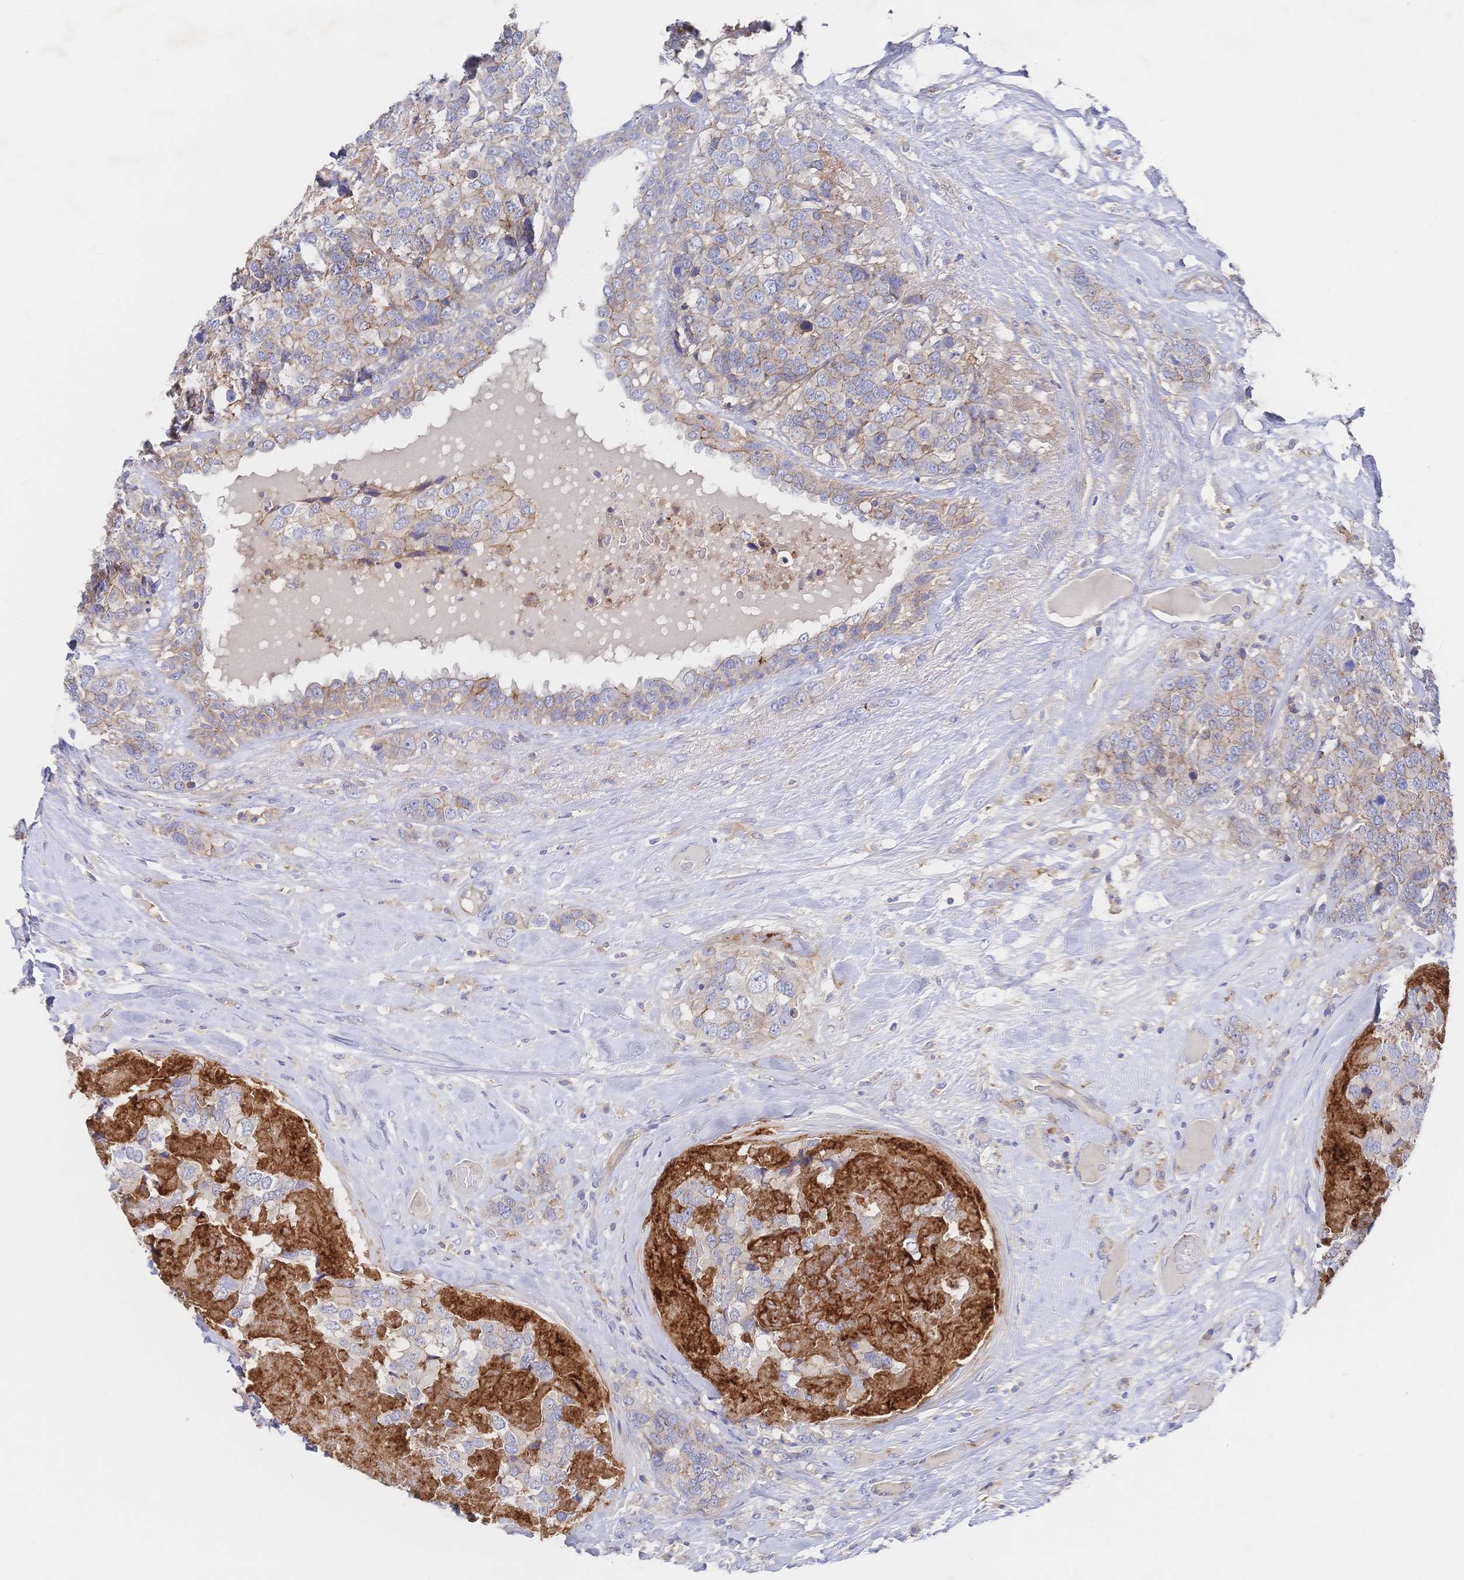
{"staining": {"intensity": "weak", "quantity": "25%-75%", "location": "cytoplasmic/membranous"}, "tissue": "breast cancer", "cell_type": "Tumor cells", "image_type": "cancer", "snomed": [{"axis": "morphology", "description": "Lobular carcinoma"}, {"axis": "topography", "description": "Breast"}], "caption": "Protein staining by immunohistochemistry displays weak cytoplasmic/membranous positivity in about 25%-75% of tumor cells in breast cancer.", "gene": "F11R", "patient": {"sex": "female", "age": 59}}